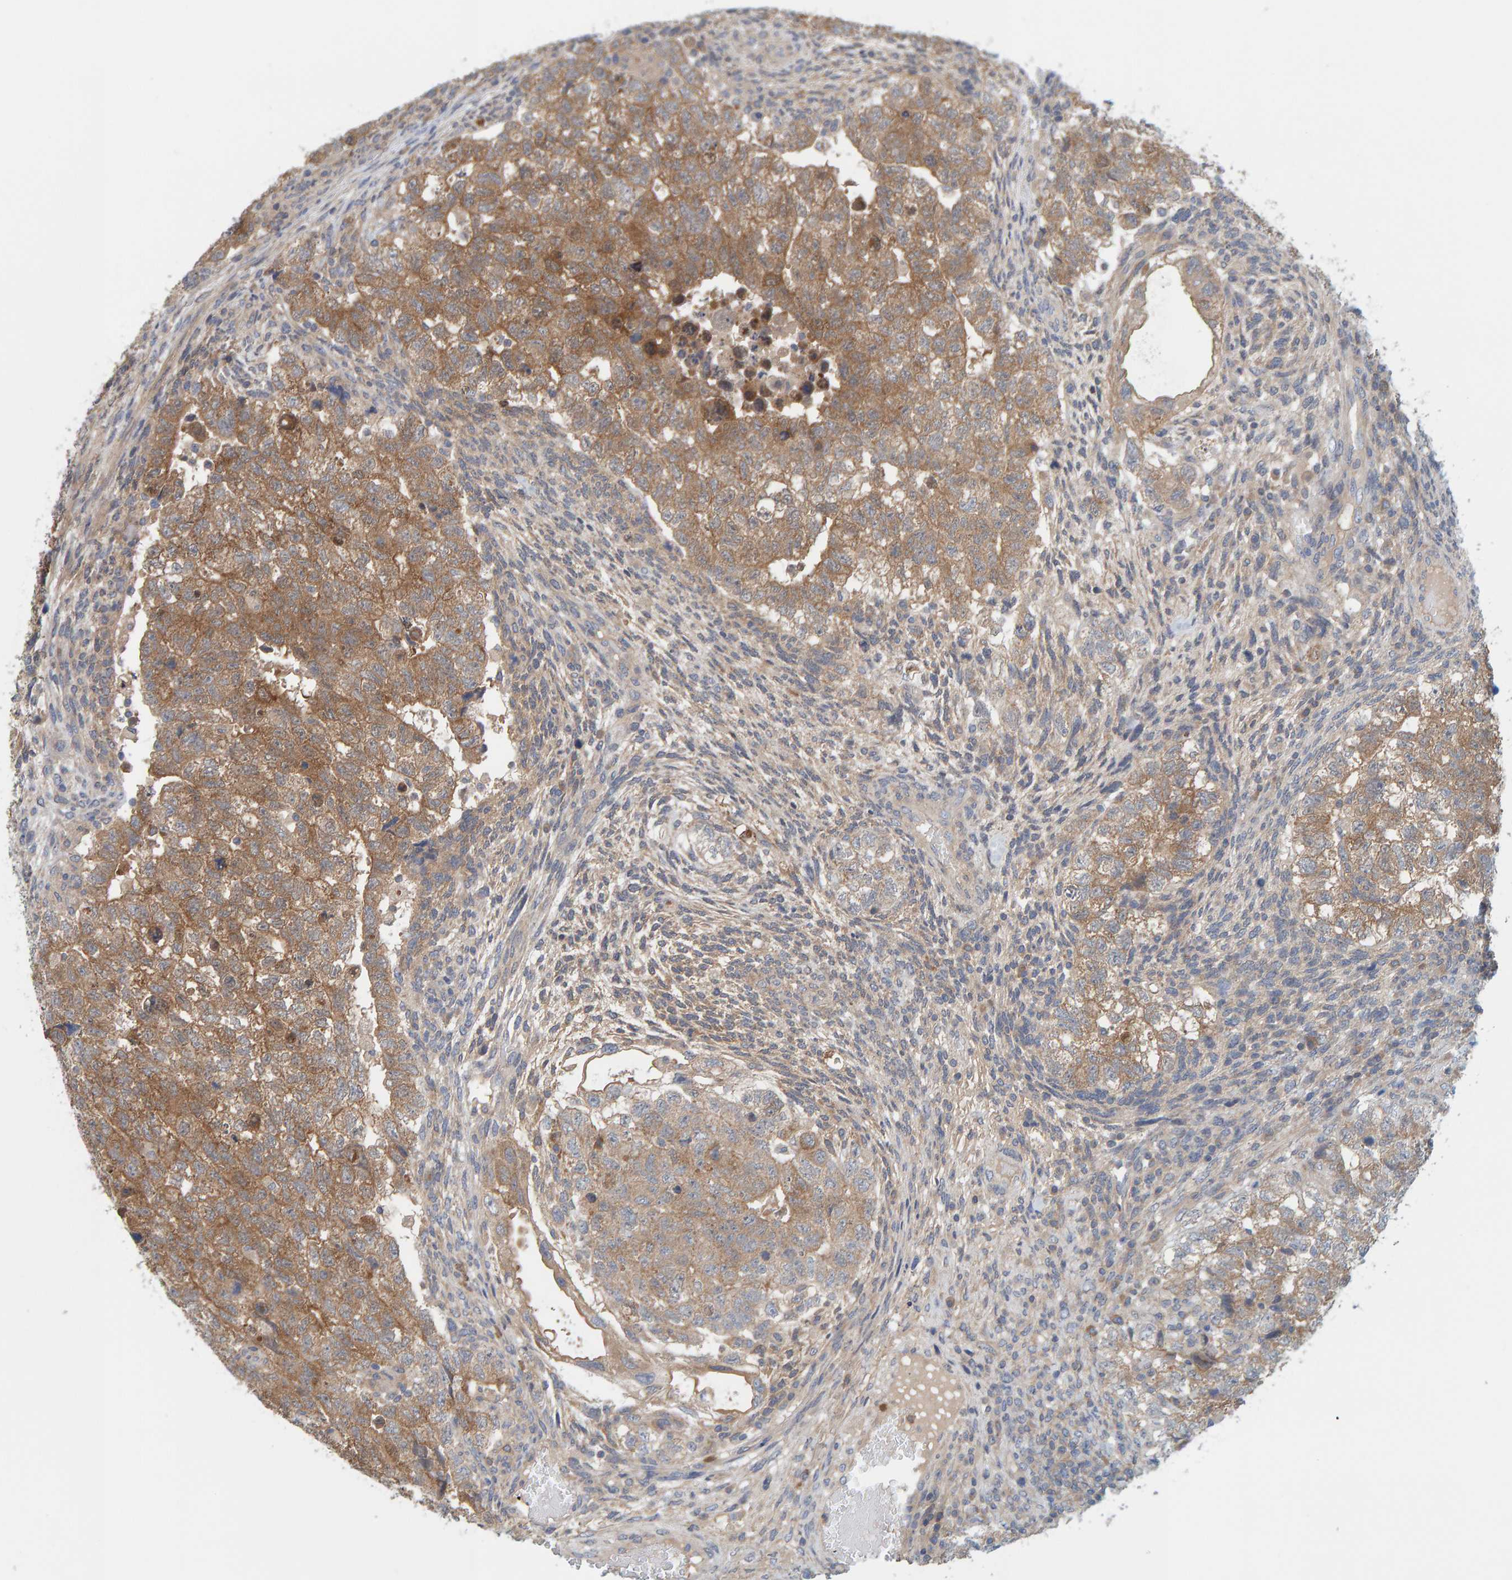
{"staining": {"intensity": "moderate", "quantity": ">75%", "location": "cytoplasmic/membranous"}, "tissue": "testis cancer", "cell_type": "Tumor cells", "image_type": "cancer", "snomed": [{"axis": "morphology", "description": "Carcinoma, Embryonal, NOS"}, {"axis": "topography", "description": "Testis"}], "caption": "Embryonal carcinoma (testis) stained for a protein (brown) demonstrates moderate cytoplasmic/membranous positive expression in about >75% of tumor cells.", "gene": "TATDN1", "patient": {"sex": "male", "age": 36}}